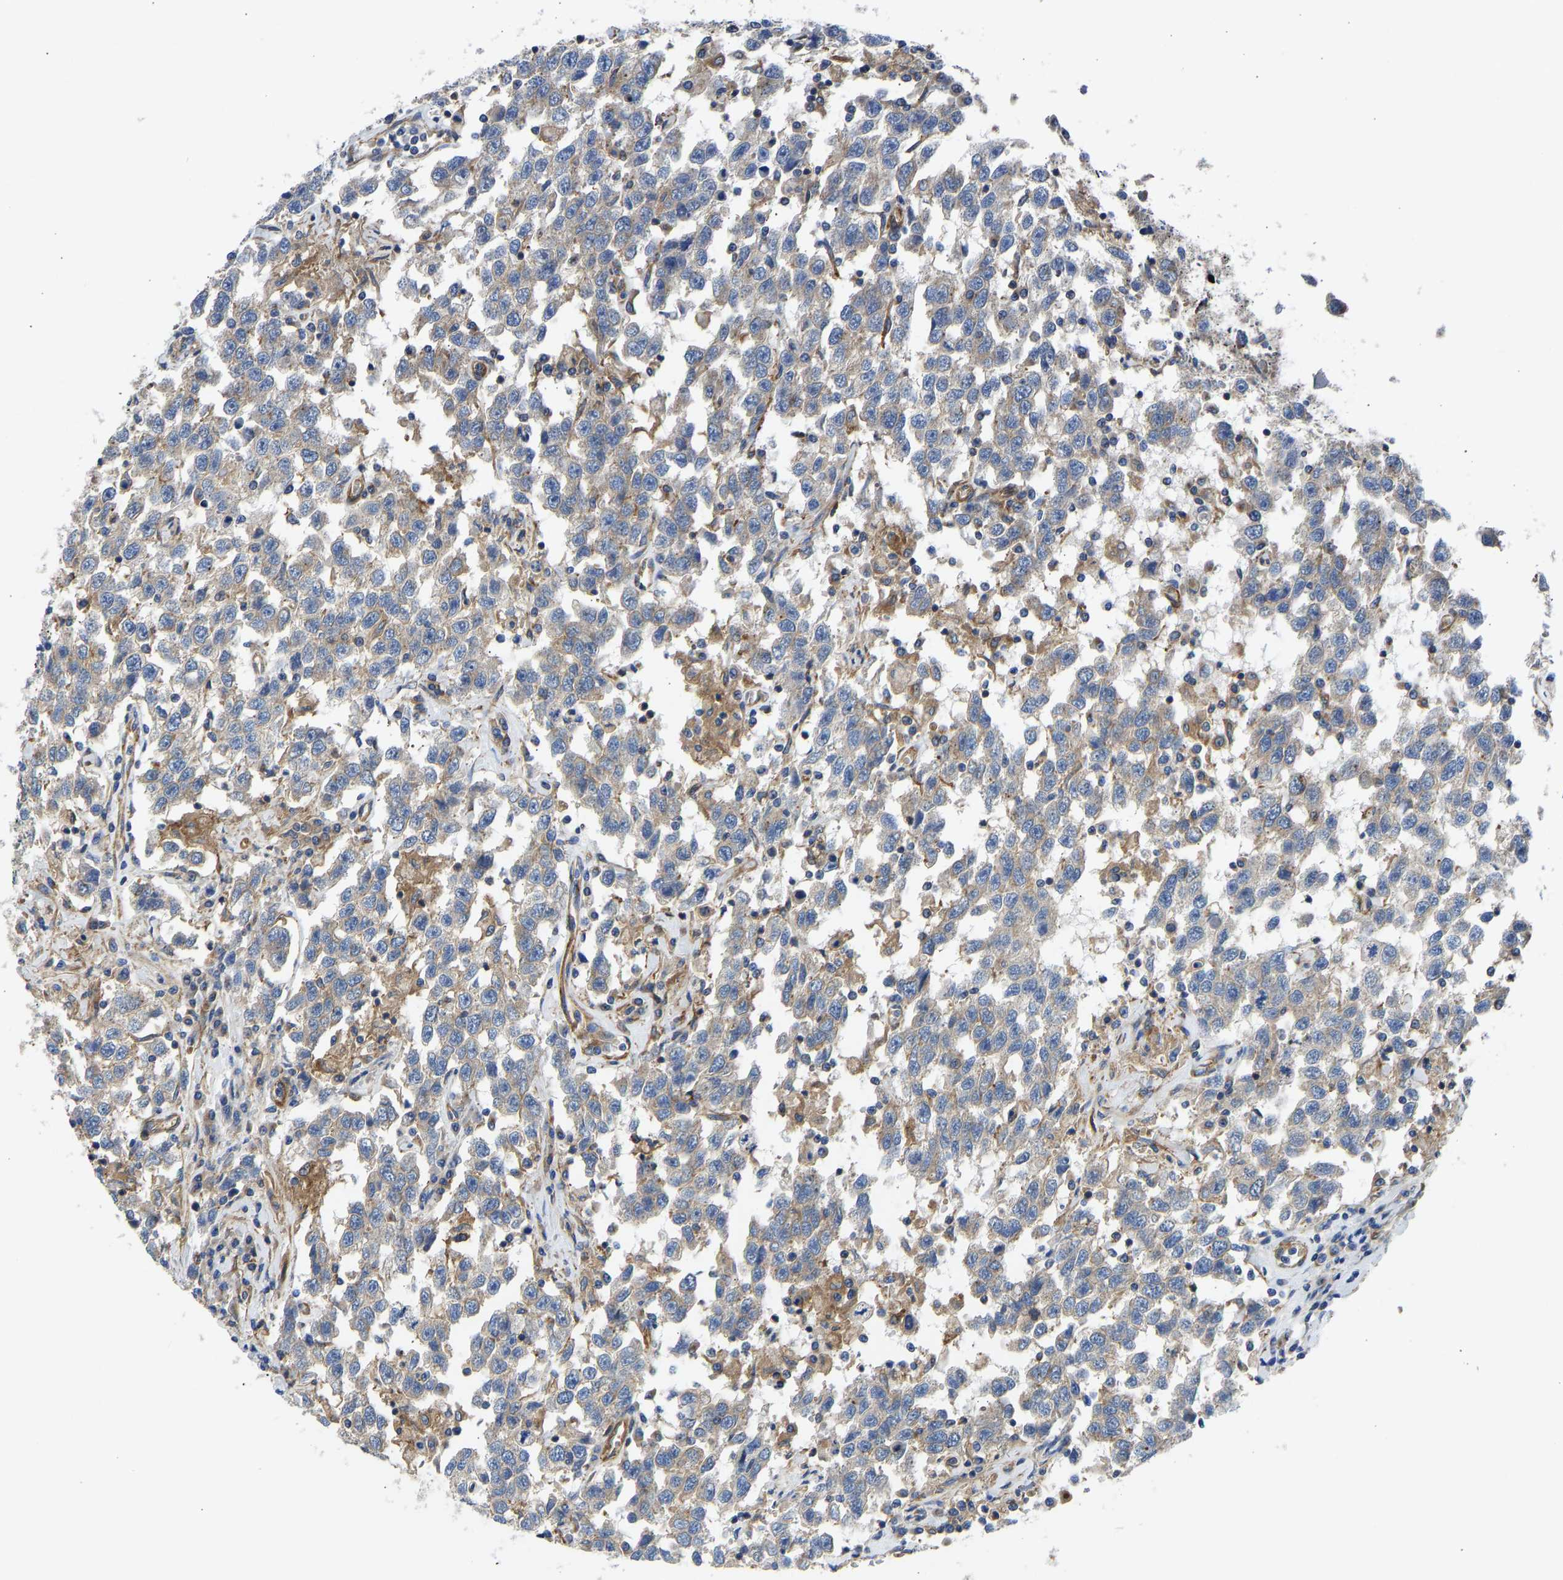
{"staining": {"intensity": "negative", "quantity": "none", "location": "none"}, "tissue": "testis cancer", "cell_type": "Tumor cells", "image_type": "cancer", "snomed": [{"axis": "morphology", "description": "Seminoma, NOS"}, {"axis": "topography", "description": "Testis"}], "caption": "Immunohistochemistry (IHC) micrograph of neoplastic tissue: testis seminoma stained with DAB (3,3'-diaminobenzidine) displays no significant protein expression in tumor cells.", "gene": "MYO1C", "patient": {"sex": "male", "age": 41}}